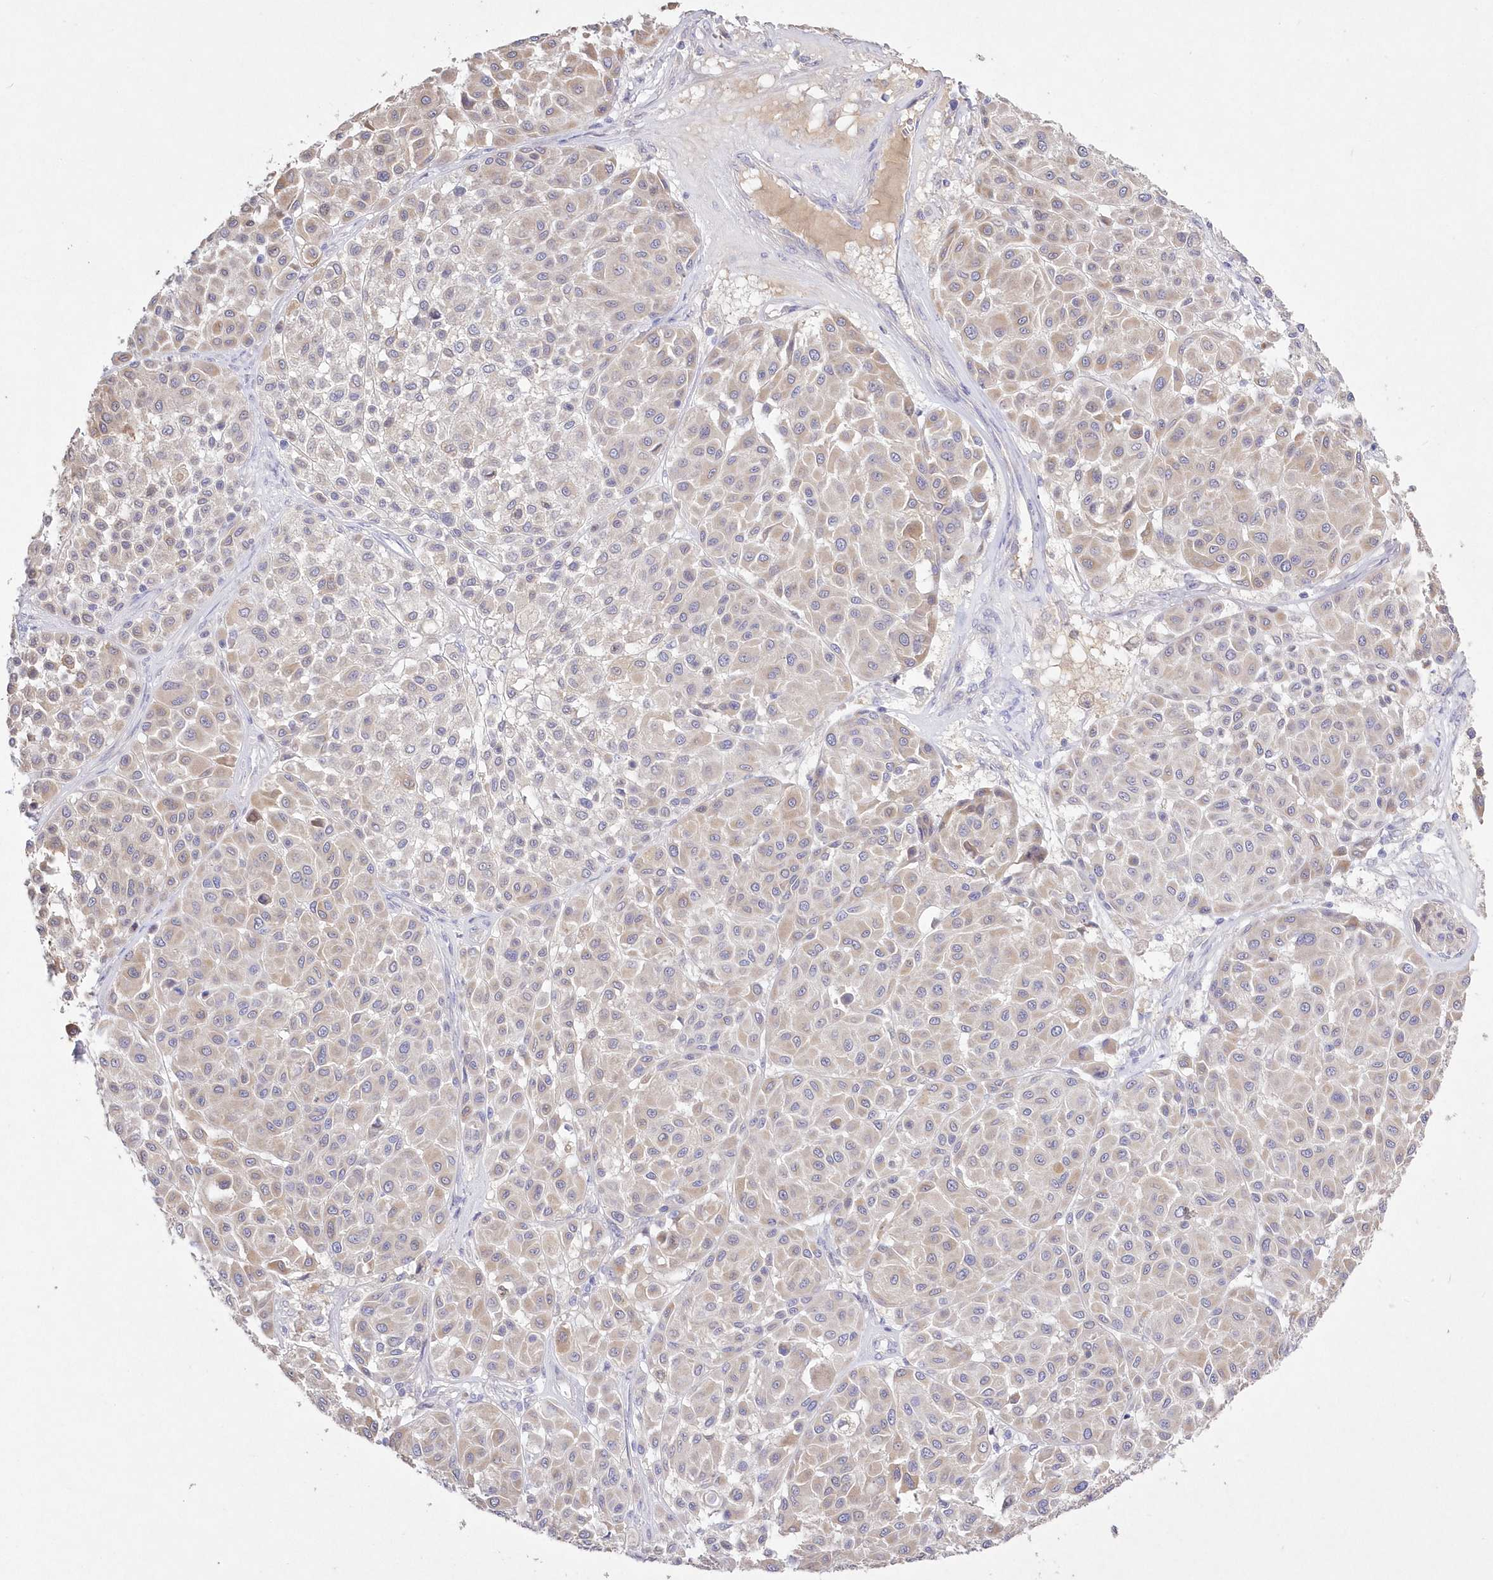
{"staining": {"intensity": "weak", "quantity": "25%-75%", "location": "cytoplasmic/membranous"}, "tissue": "melanoma", "cell_type": "Tumor cells", "image_type": "cancer", "snomed": [{"axis": "morphology", "description": "Malignant melanoma, Metastatic site"}, {"axis": "topography", "description": "Soft tissue"}], "caption": "Immunohistochemistry (IHC) histopathology image of human malignant melanoma (metastatic site) stained for a protein (brown), which shows low levels of weak cytoplasmic/membranous staining in approximately 25%-75% of tumor cells.", "gene": "WBP1L", "patient": {"sex": "male", "age": 41}}